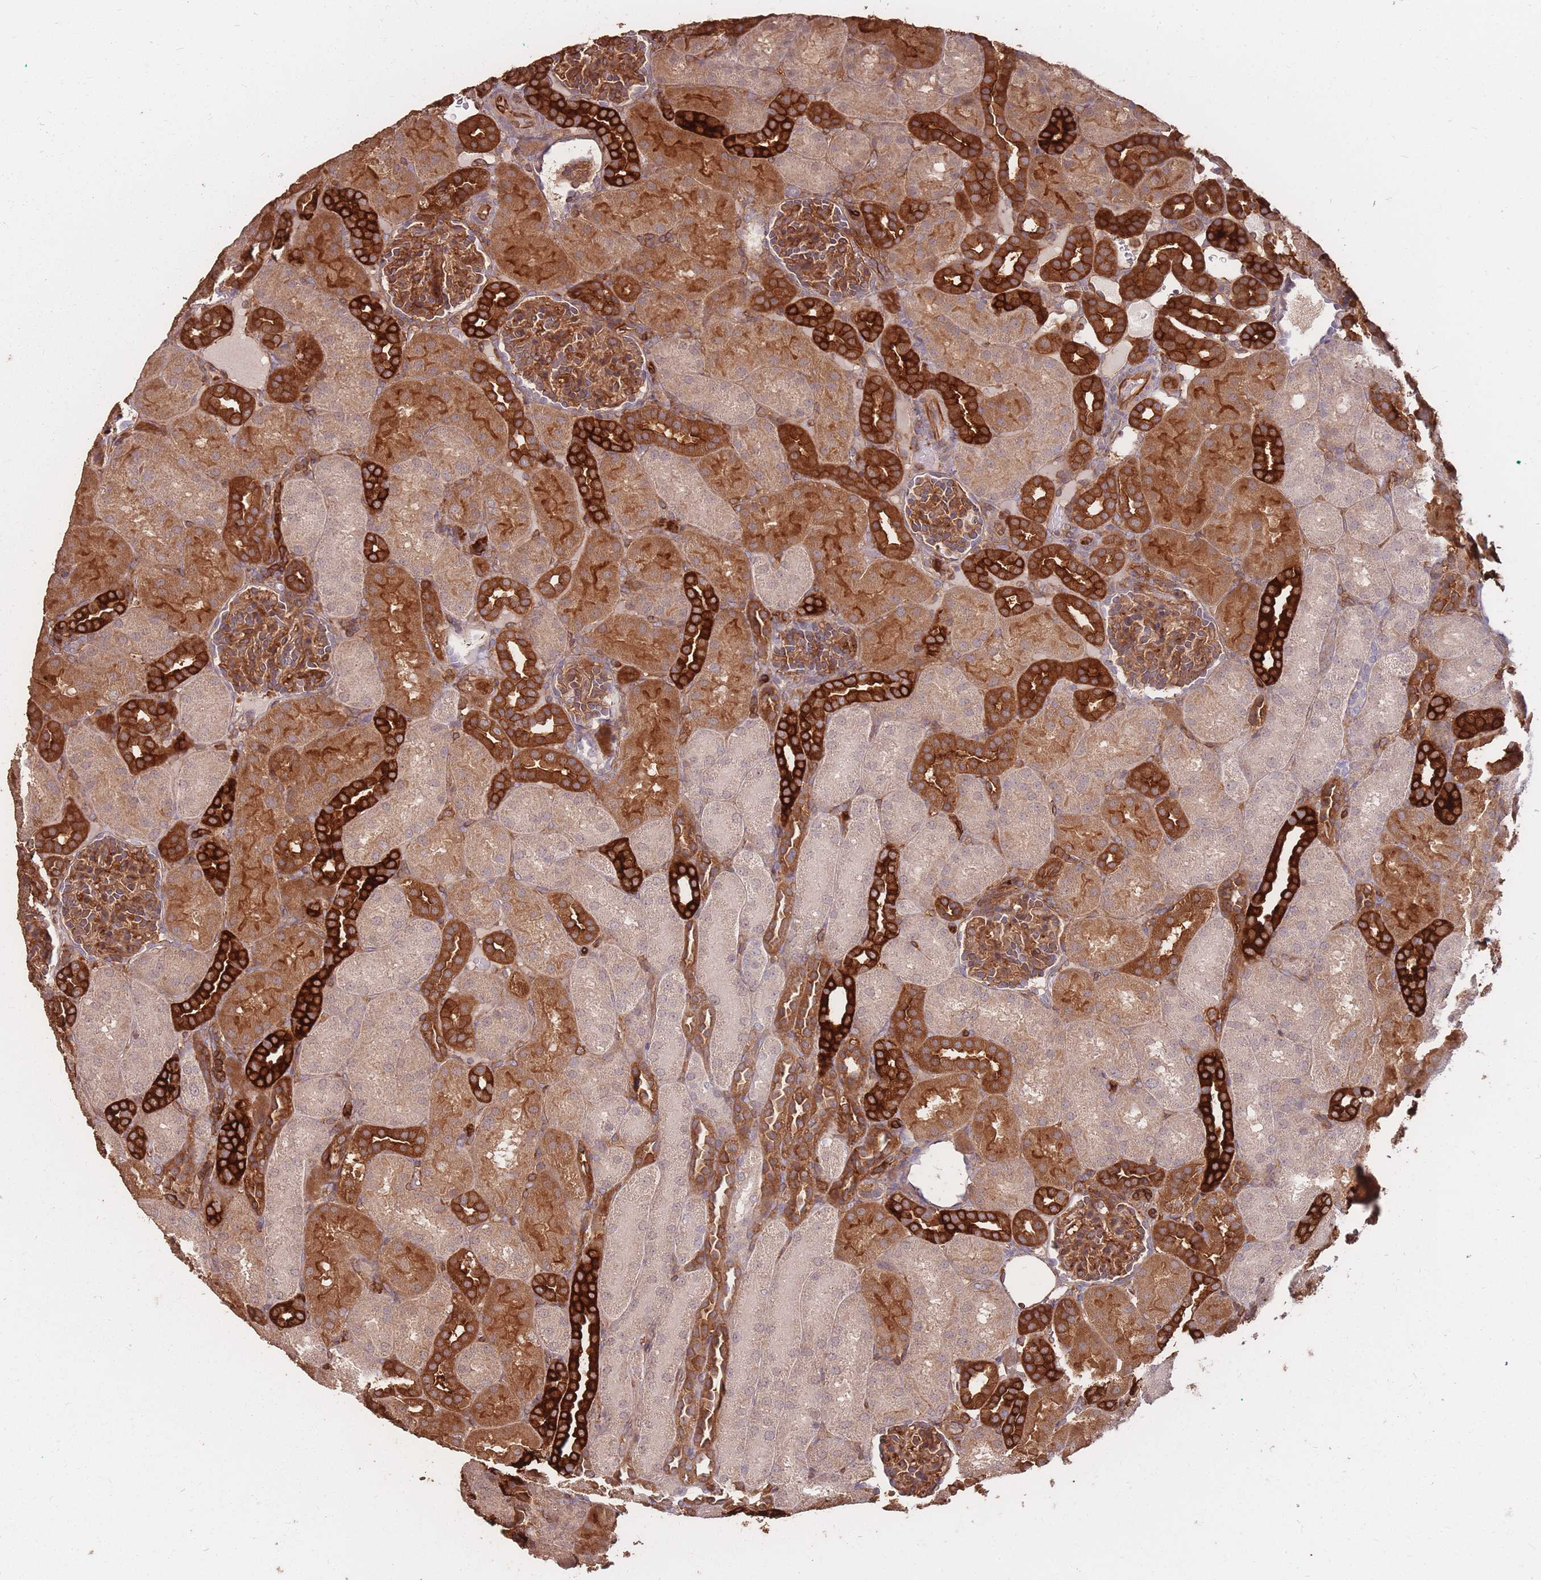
{"staining": {"intensity": "moderate", "quantity": ">75%", "location": "cytoplasmic/membranous"}, "tissue": "kidney", "cell_type": "Cells in glomeruli", "image_type": "normal", "snomed": [{"axis": "morphology", "description": "Normal tissue, NOS"}, {"axis": "topography", "description": "Kidney"}], "caption": "Approximately >75% of cells in glomeruli in unremarkable kidney exhibit moderate cytoplasmic/membranous protein staining as visualized by brown immunohistochemical staining.", "gene": "PLS3", "patient": {"sex": "male", "age": 1}}